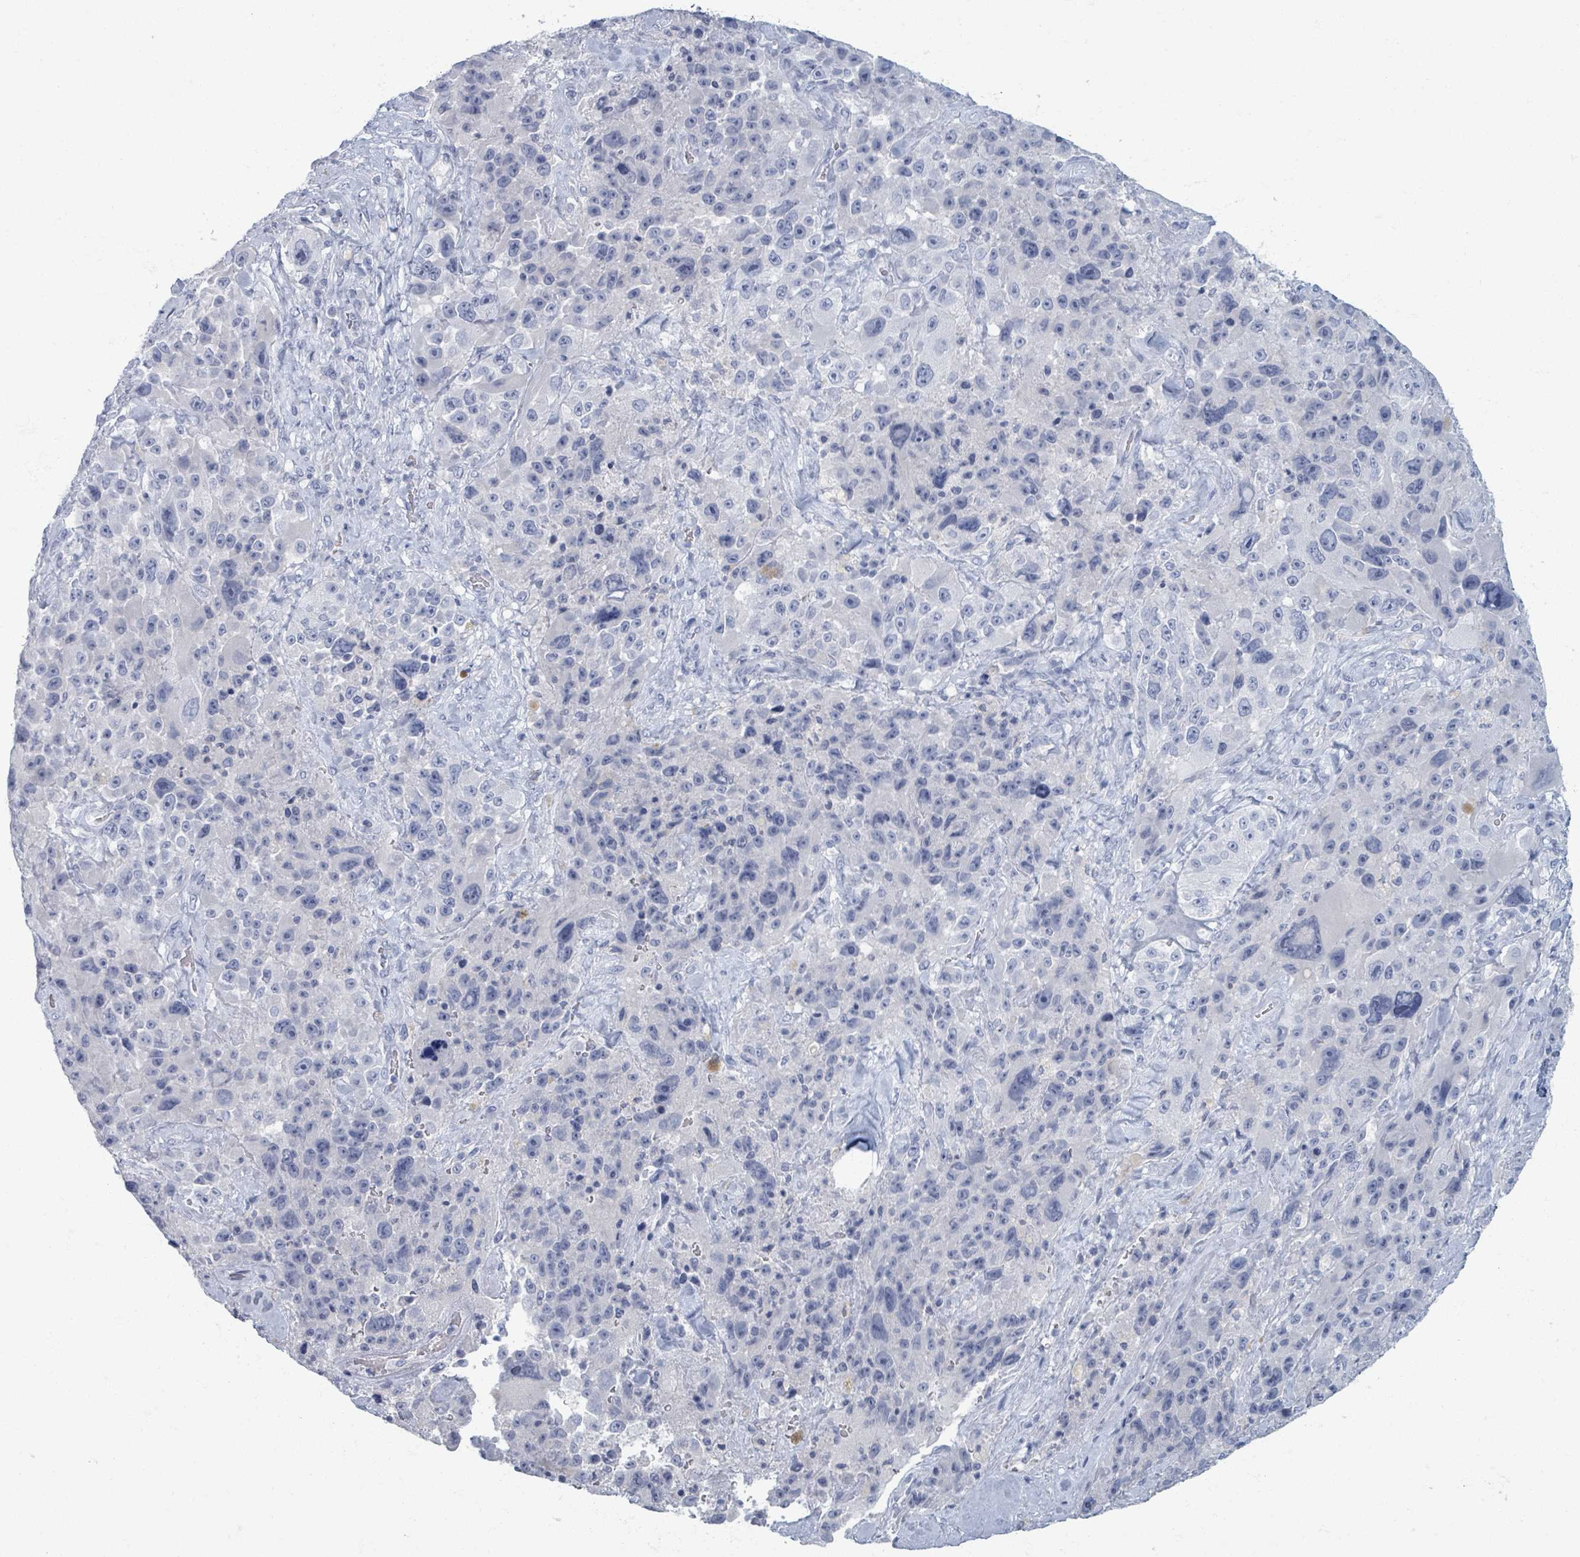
{"staining": {"intensity": "negative", "quantity": "none", "location": "none"}, "tissue": "melanoma", "cell_type": "Tumor cells", "image_type": "cancer", "snomed": [{"axis": "morphology", "description": "Malignant melanoma, Metastatic site"}, {"axis": "topography", "description": "Lymph node"}], "caption": "High magnification brightfield microscopy of malignant melanoma (metastatic site) stained with DAB (brown) and counterstained with hematoxylin (blue): tumor cells show no significant expression. The staining is performed using DAB (3,3'-diaminobenzidine) brown chromogen with nuclei counter-stained in using hematoxylin.", "gene": "TAS2R1", "patient": {"sex": "male", "age": 62}}